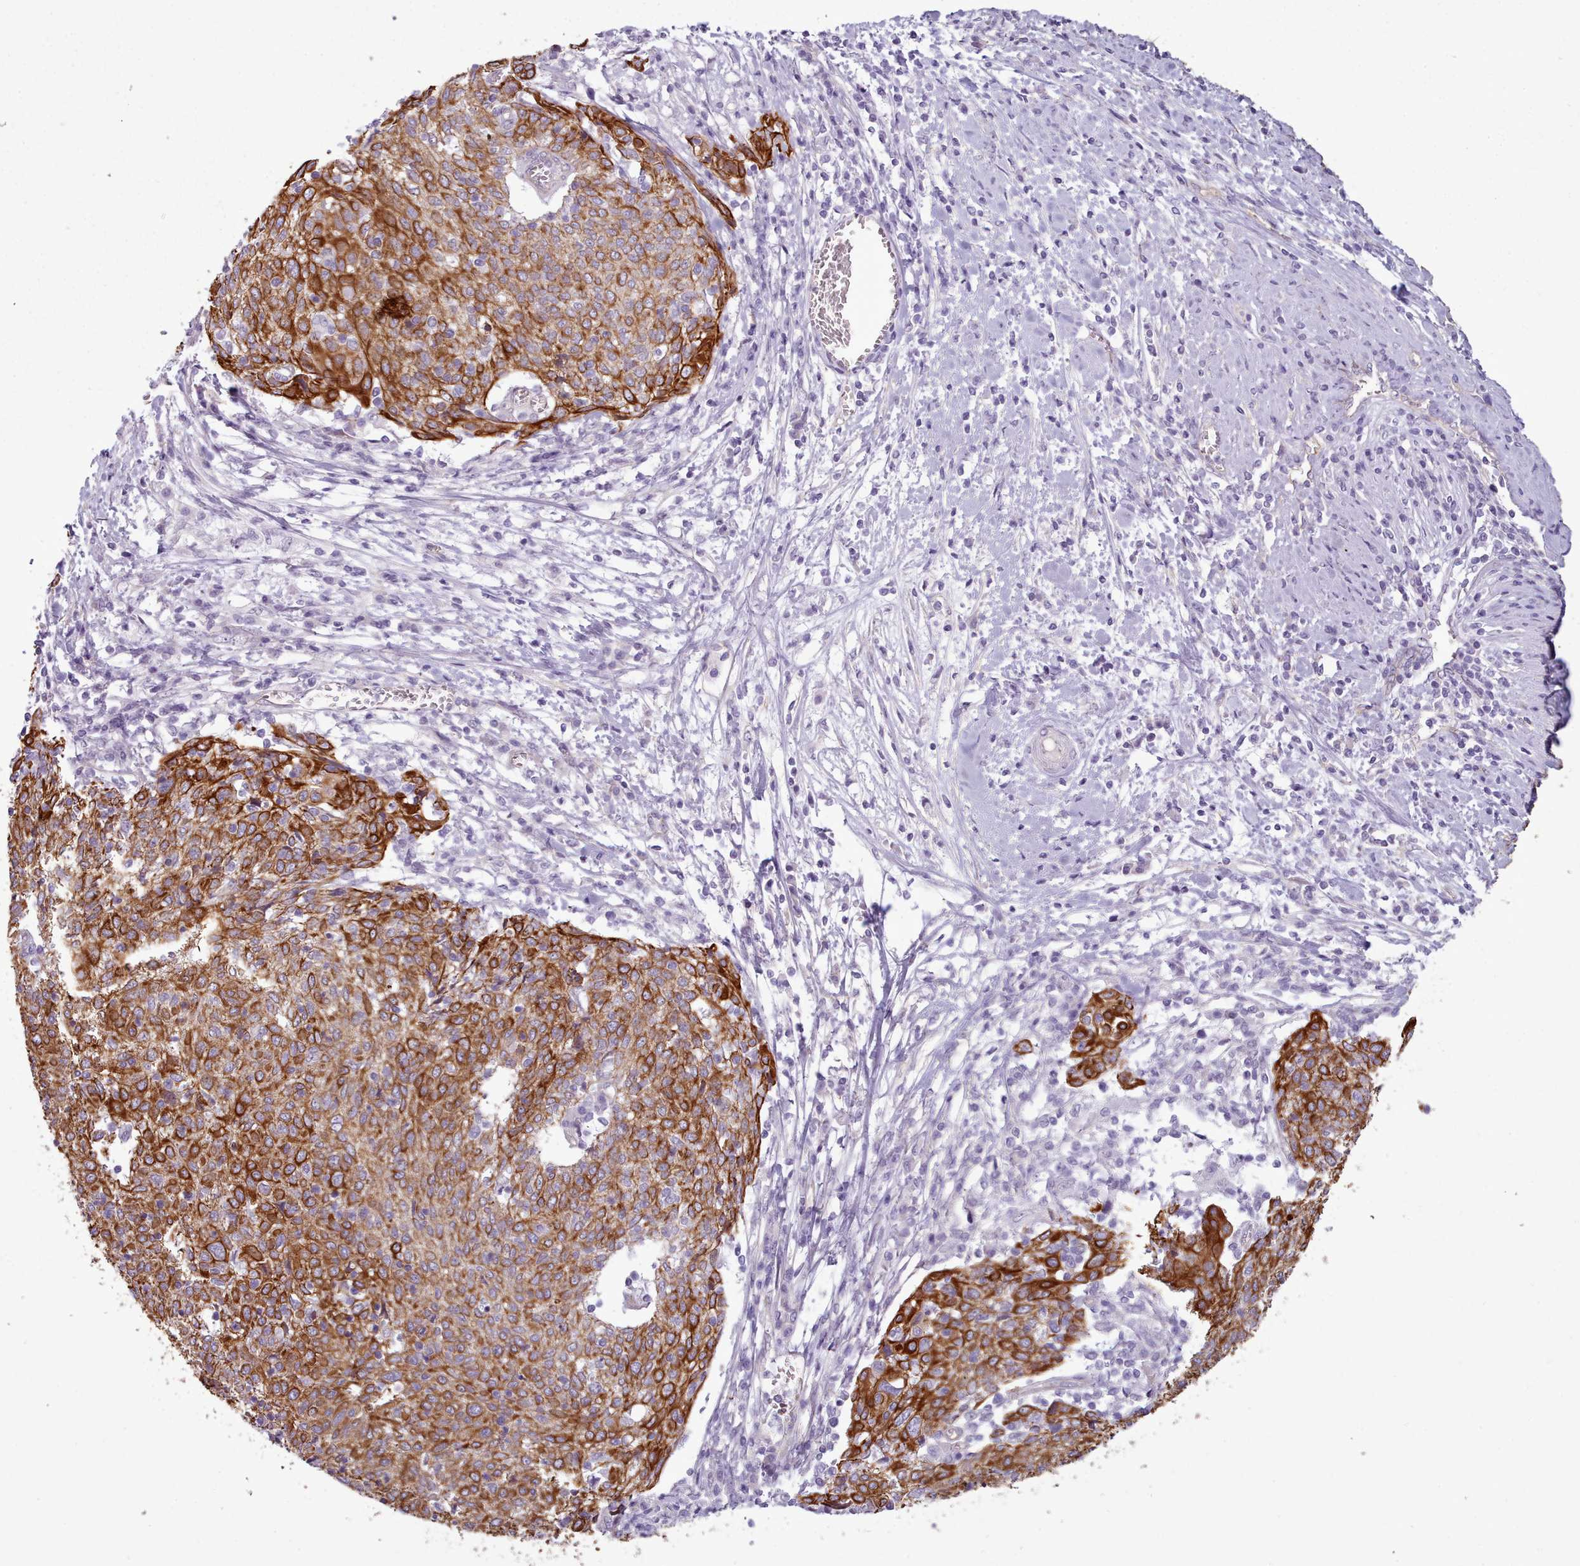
{"staining": {"intensity": "strong", "quantity": ">75%", "location": "cytoplasmic/membranous"}, "tissue": "cervical cancer", "cell_type": "Tumor cells", "image_type": "cancer", "snomed": [{"axis": "morphology", "description": "Squamous cell carcinoma, NOS"}, {"axis": "topography", "description": "Cervix"}], "caption": "An image showing strong cytoplasmic/membranous staining in about >75% of tumor cells in cervical squamous cell carcinoma, as visualized by brown immunohistochemical staining.", "gene": "PLD4", "patient": {"sex": "female", "age": 52}}